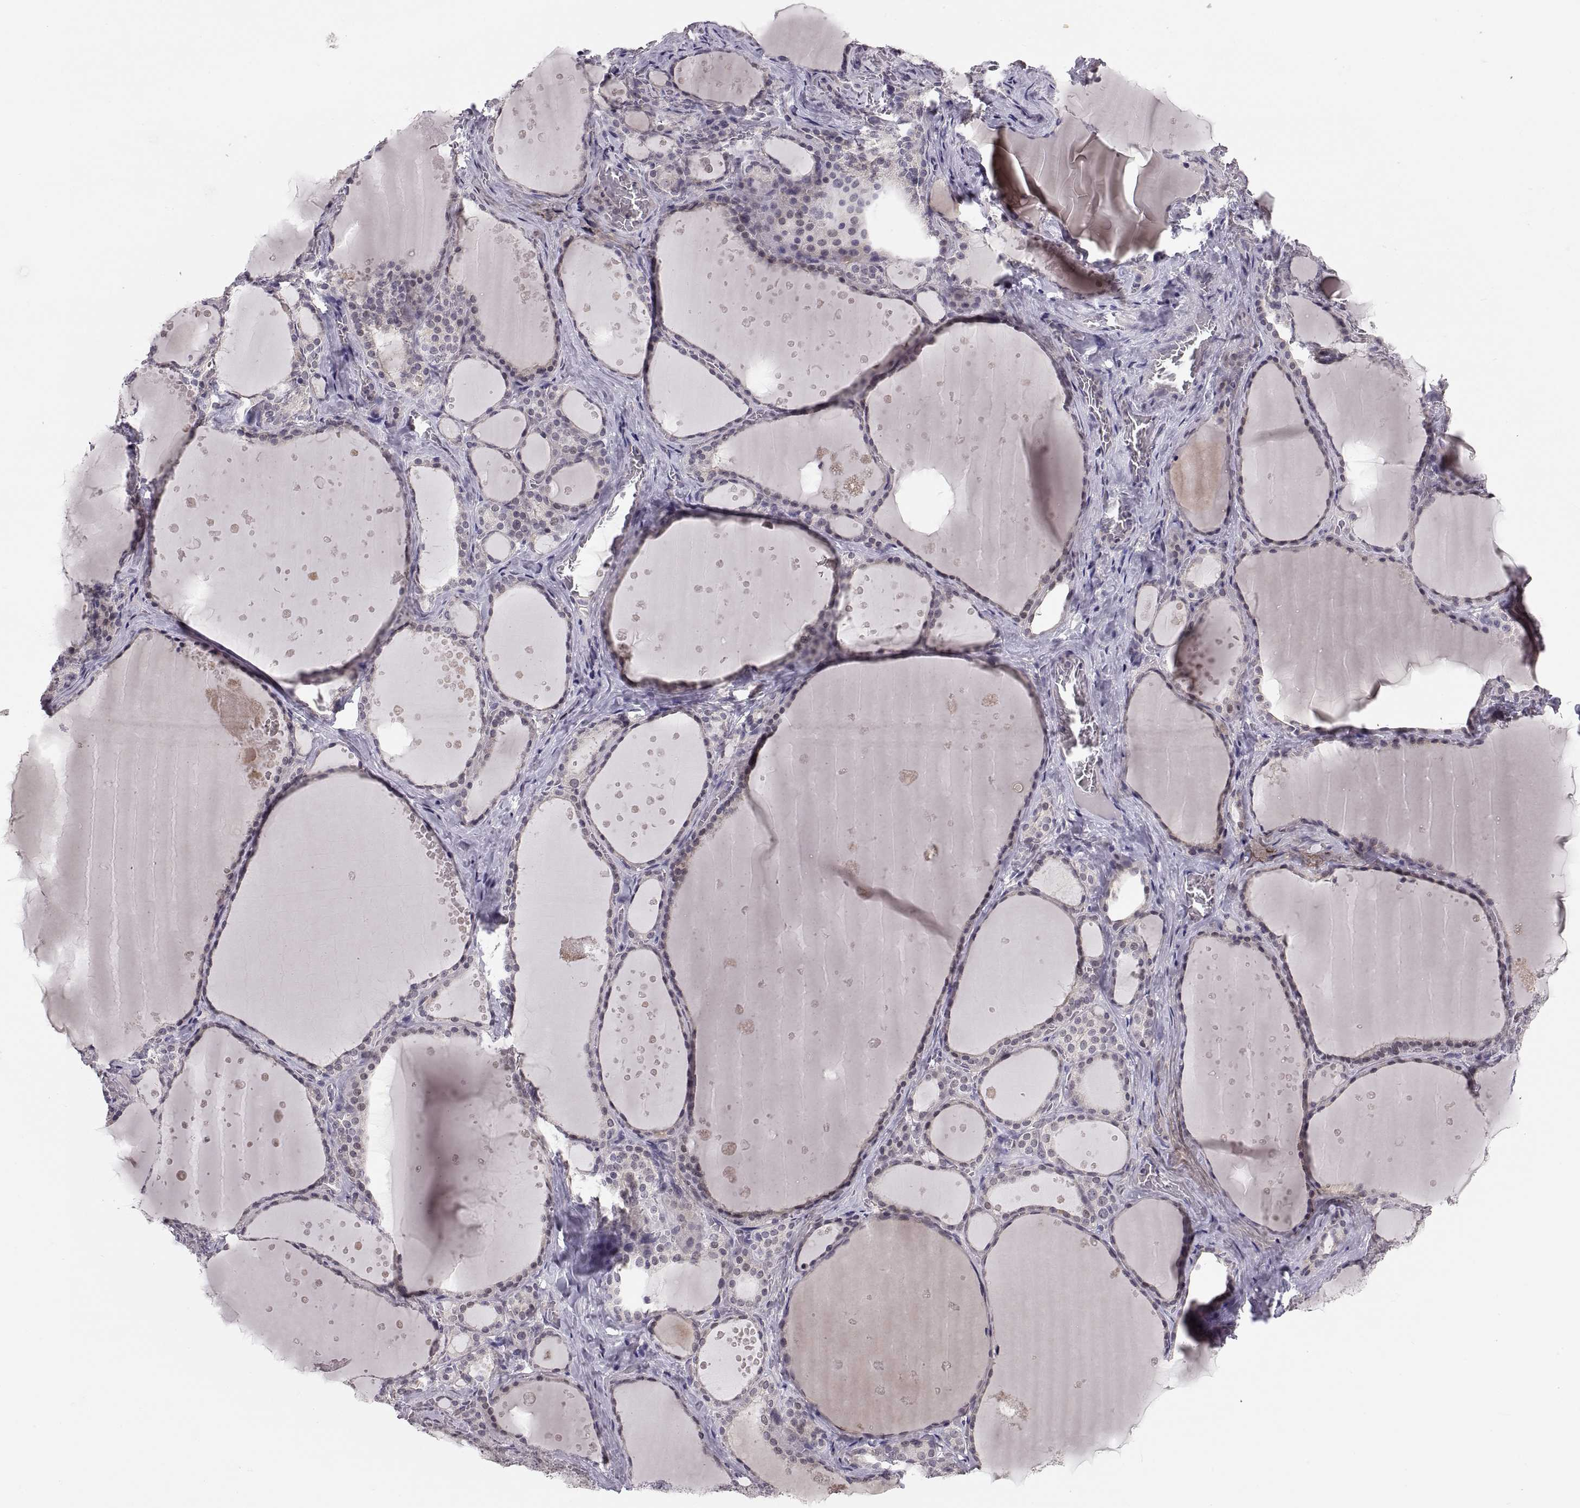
{"staining": {"intensity": "negative", "quantity": "none", "location": "none"}, "tissue": "thyroid gland", "cell_type": "Glandular cells", "image_type": "normal", "snomed": [{"axis": "morphology", "description": "Normal tissue, NOS"}, {"axis": "topography", "description": "Thyroid gland"}], "caption": "An immunohistochemistry photomicrograph of benign thyroid gland is shown. There is no staining in glandular cells of thyroid gland.", "gene": "PAX2", "patient": {"sex": "male", "age": 63}}